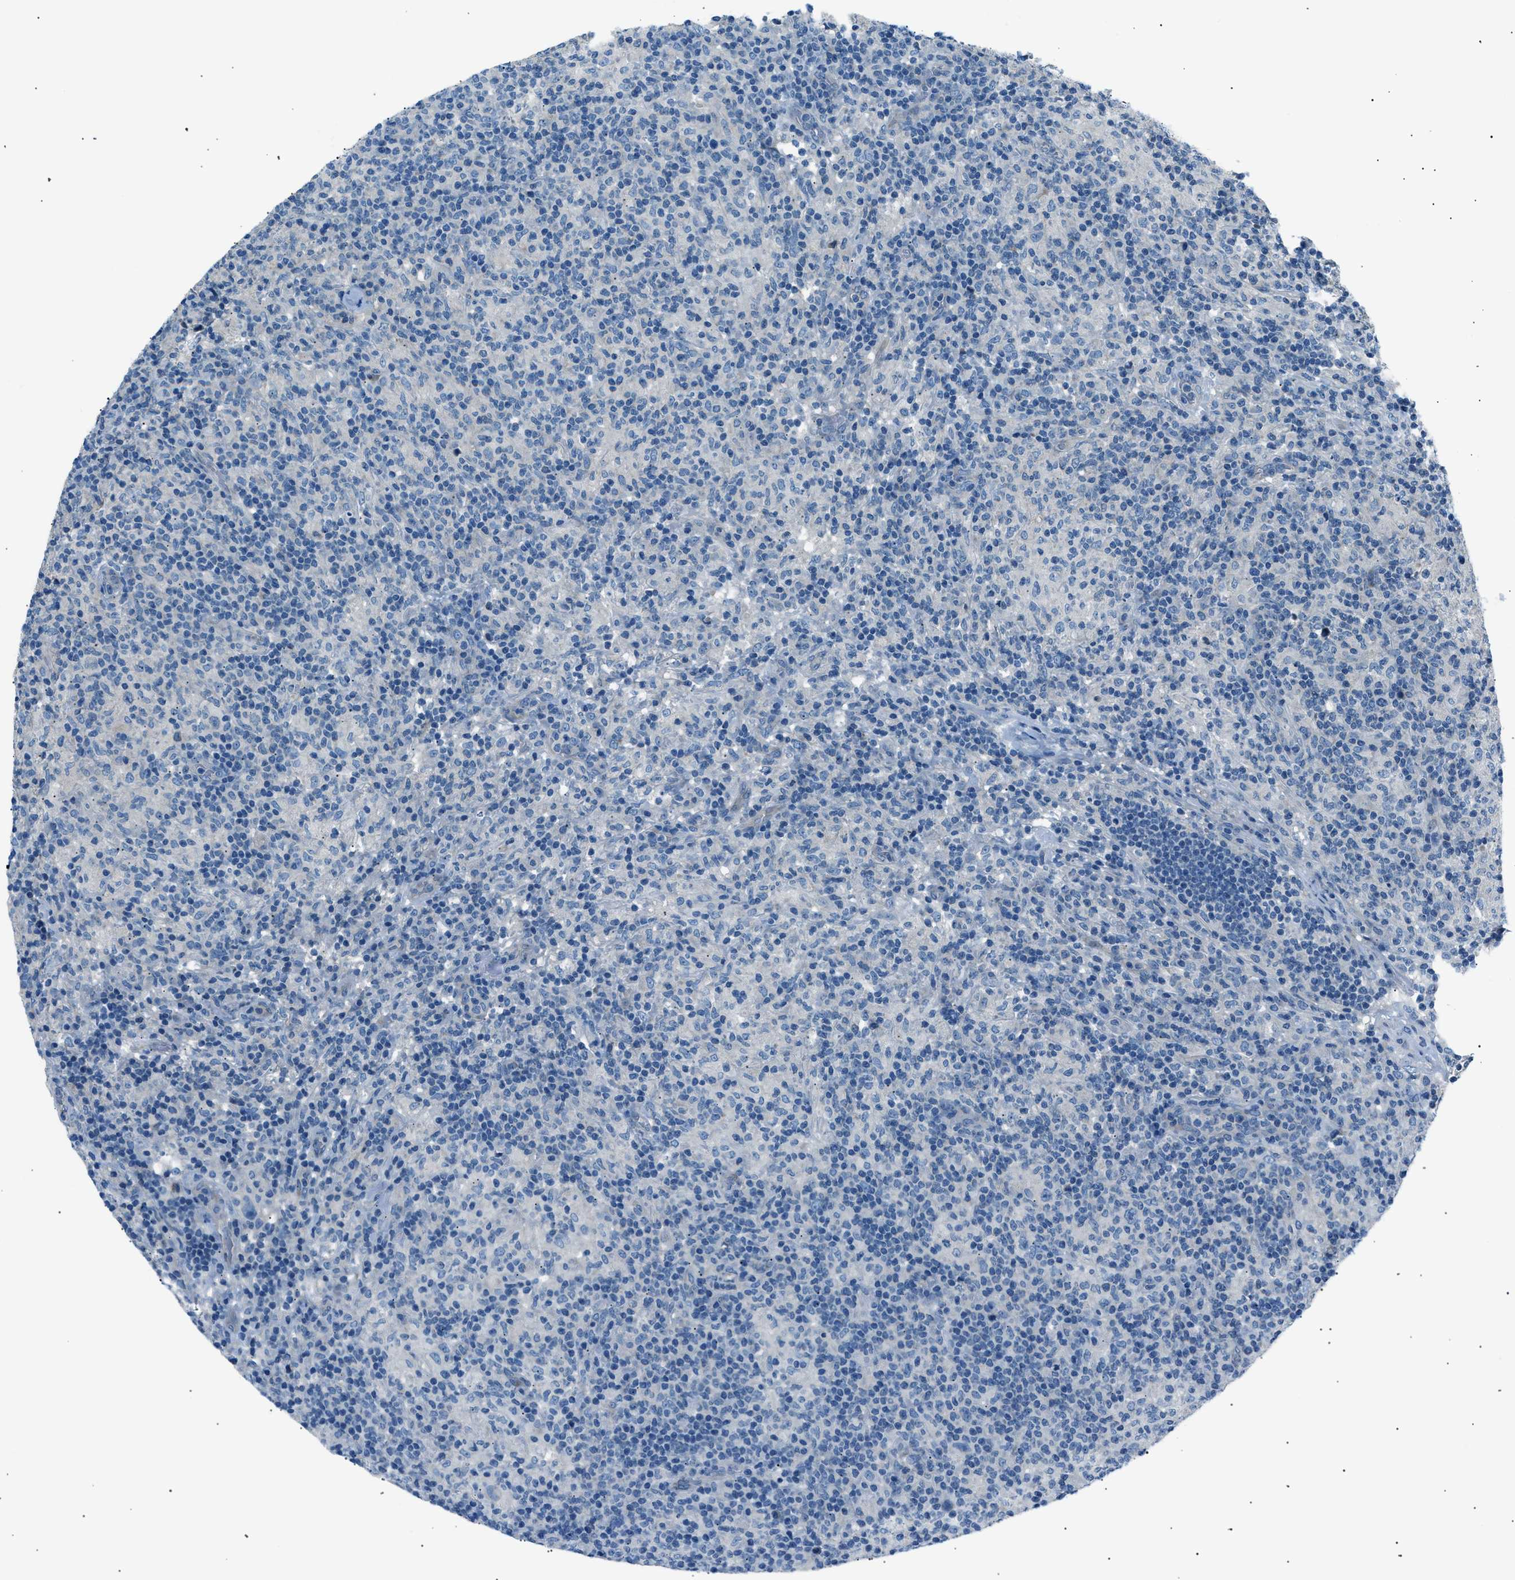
{"staining": {"intensity": "negative", "quantity": "none", "location": "none"}, "tissue": "lymphoma", "cell_type": "Tumor cells", "image_type": "cancer", "snomed": [{"axis": "morphology", "description": "Hodgkin's disease, NOS"}, {"axis": "topography", "description": "Lymph node"}], "caption": "Hodgkin's disease stained for a protein using immunohistochemistry (IHC) reveals no expression tumor cells.", "gene": "LRRC37B", "patient": {"sex": "male", "age": 70}}